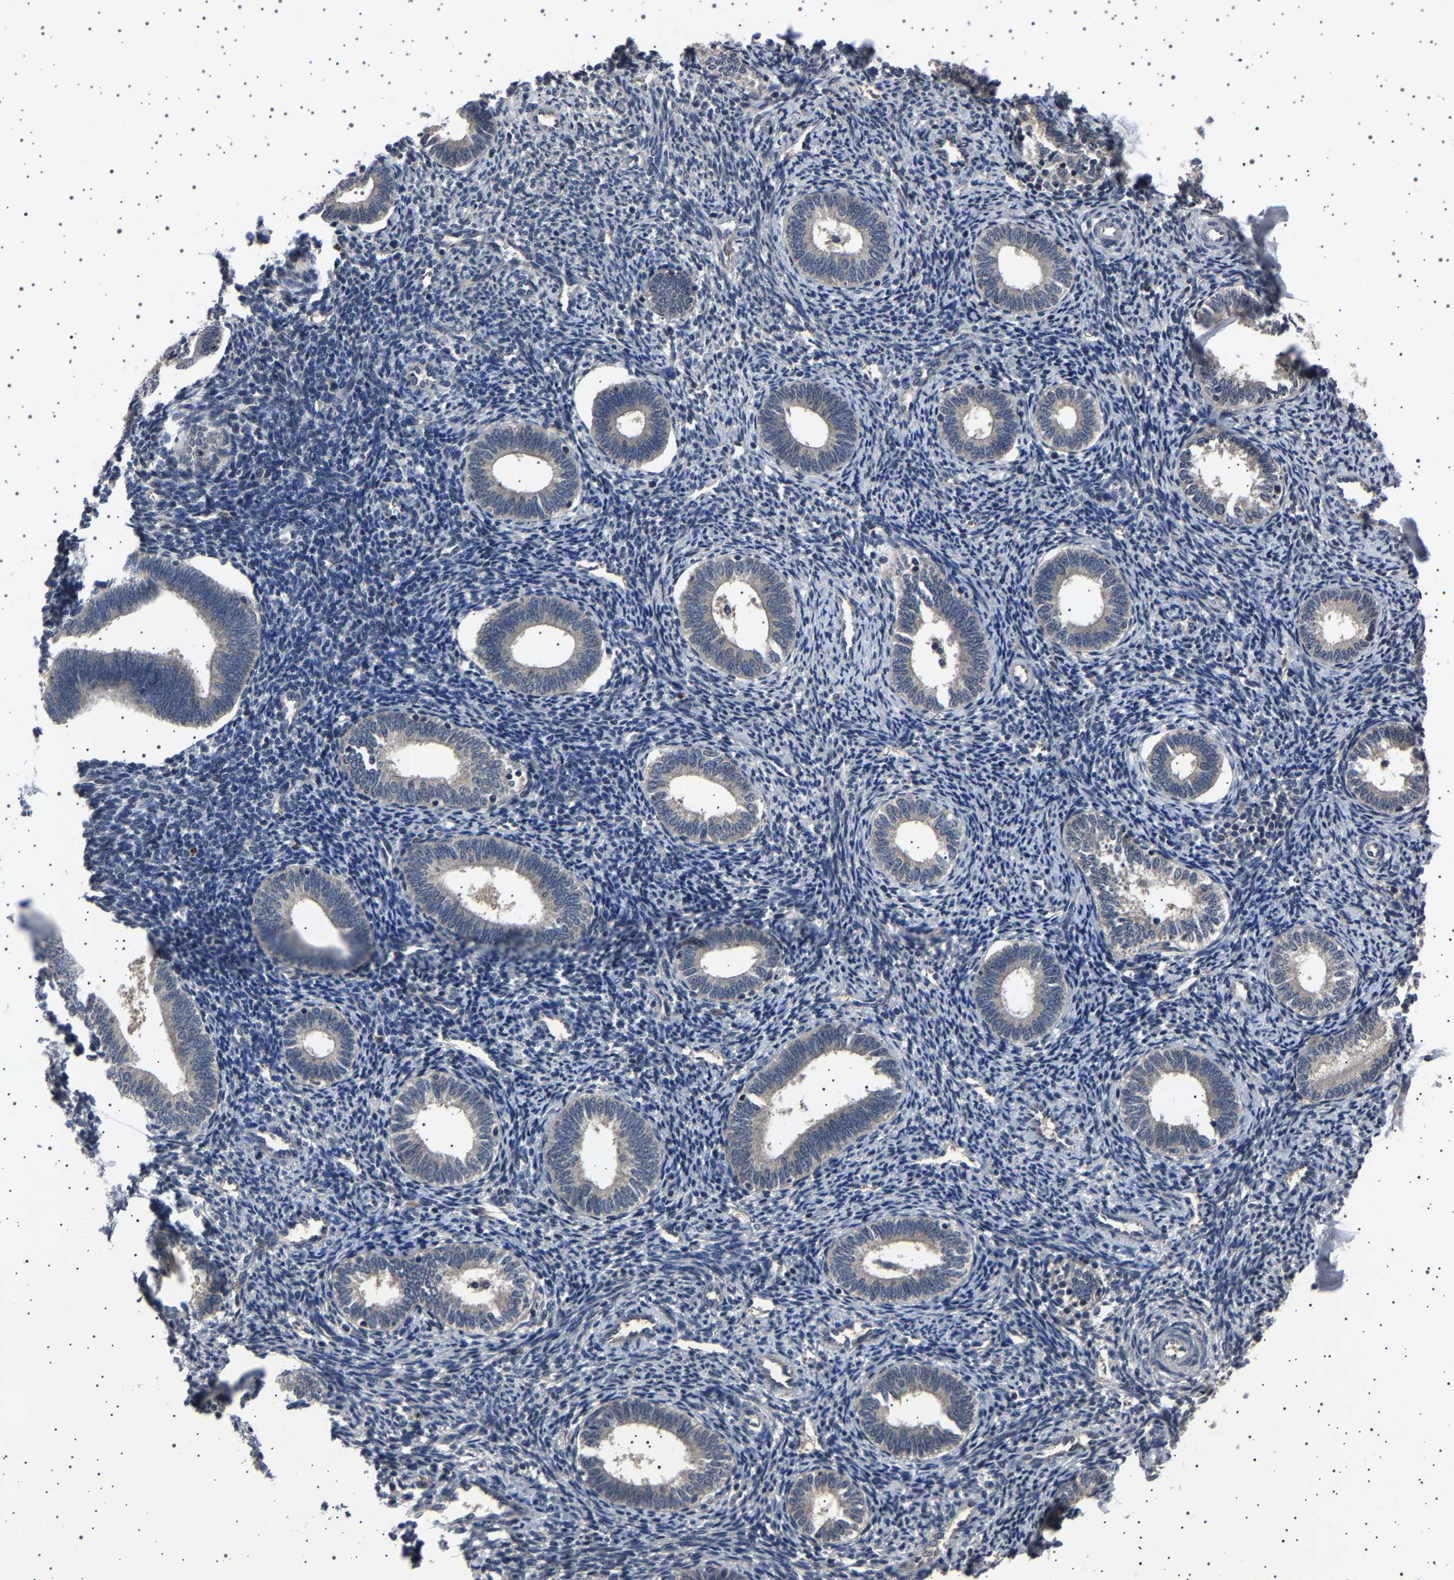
{"staining": {"intensity": "weak", "quantity": "25%-75%", "location": "cytoplasmic/membranous"}, "tissue": "endometrium", "cell_type": "Cells in endometrial stroma", "image_type": "normal", "snomed": [{"axis": "morphology", "description": "Normal tissue, NOS"}, {"axis": "topography", "description": "Endometrium"}], "caption": "Immunohistochemistry (IHC) photomicrograph of benign endometrium: endometrium stained using IHC reveals low levels of weak protein expression localized specifically in the cytoplasmic/membranous of cells in endometrial stroma, appearing as a cytoplasmic/membranous brown color.", "gene": "NCKAP1", "patient": {"sex": "female", "age": 41}}